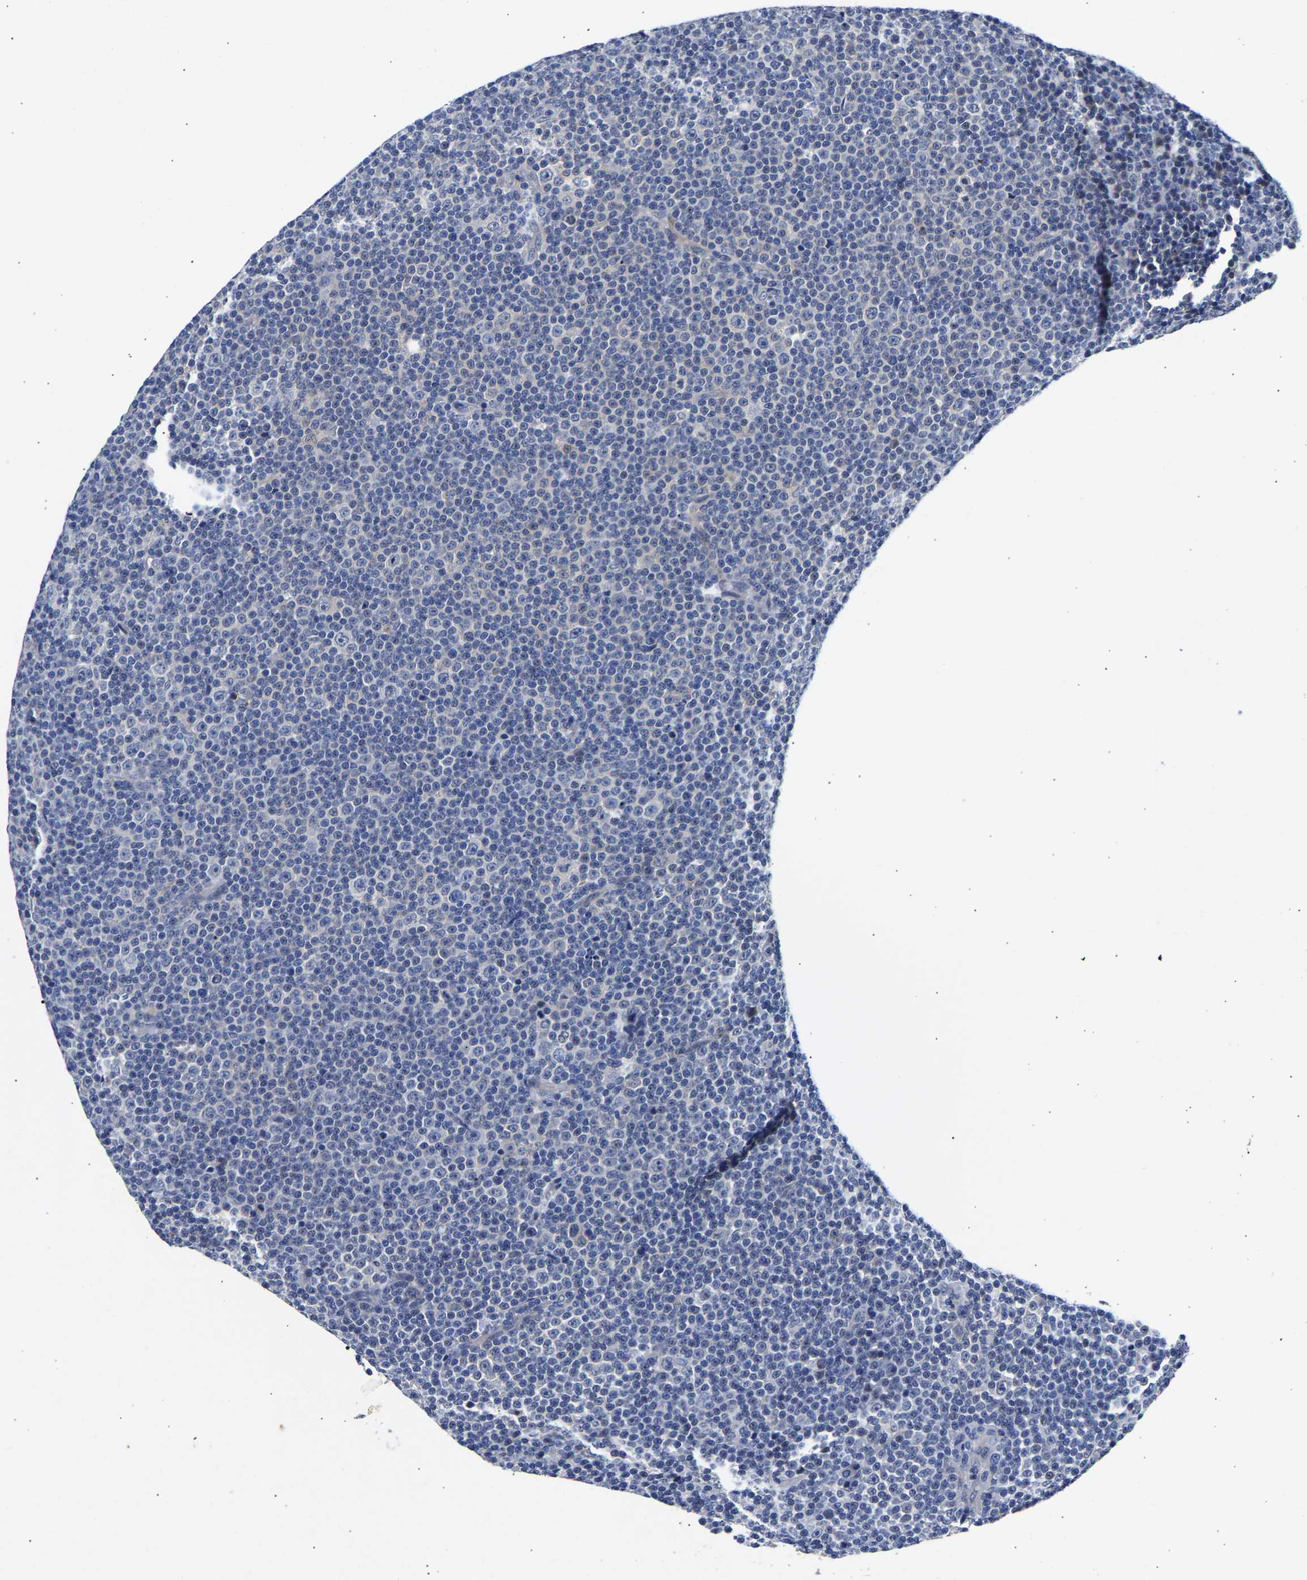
{"staining": {"intensity": "negative", "quantity": "none", "location": "none"}, "tissue": "lymphoma", "cell_type": "Tumor cells", "image_type": "cancer", "snomed": [{"axis": "morphology", "description": "Malignant lymphoma, non-Hodgkin's type, Low grade"}, {"axis": "topography", "description": "Lymph node"}], "caption": "The image reveals no staining of tumor cells in lymphoma.", "gene": "CCDC6", "patient": {"sex": "female", "age": 67}}